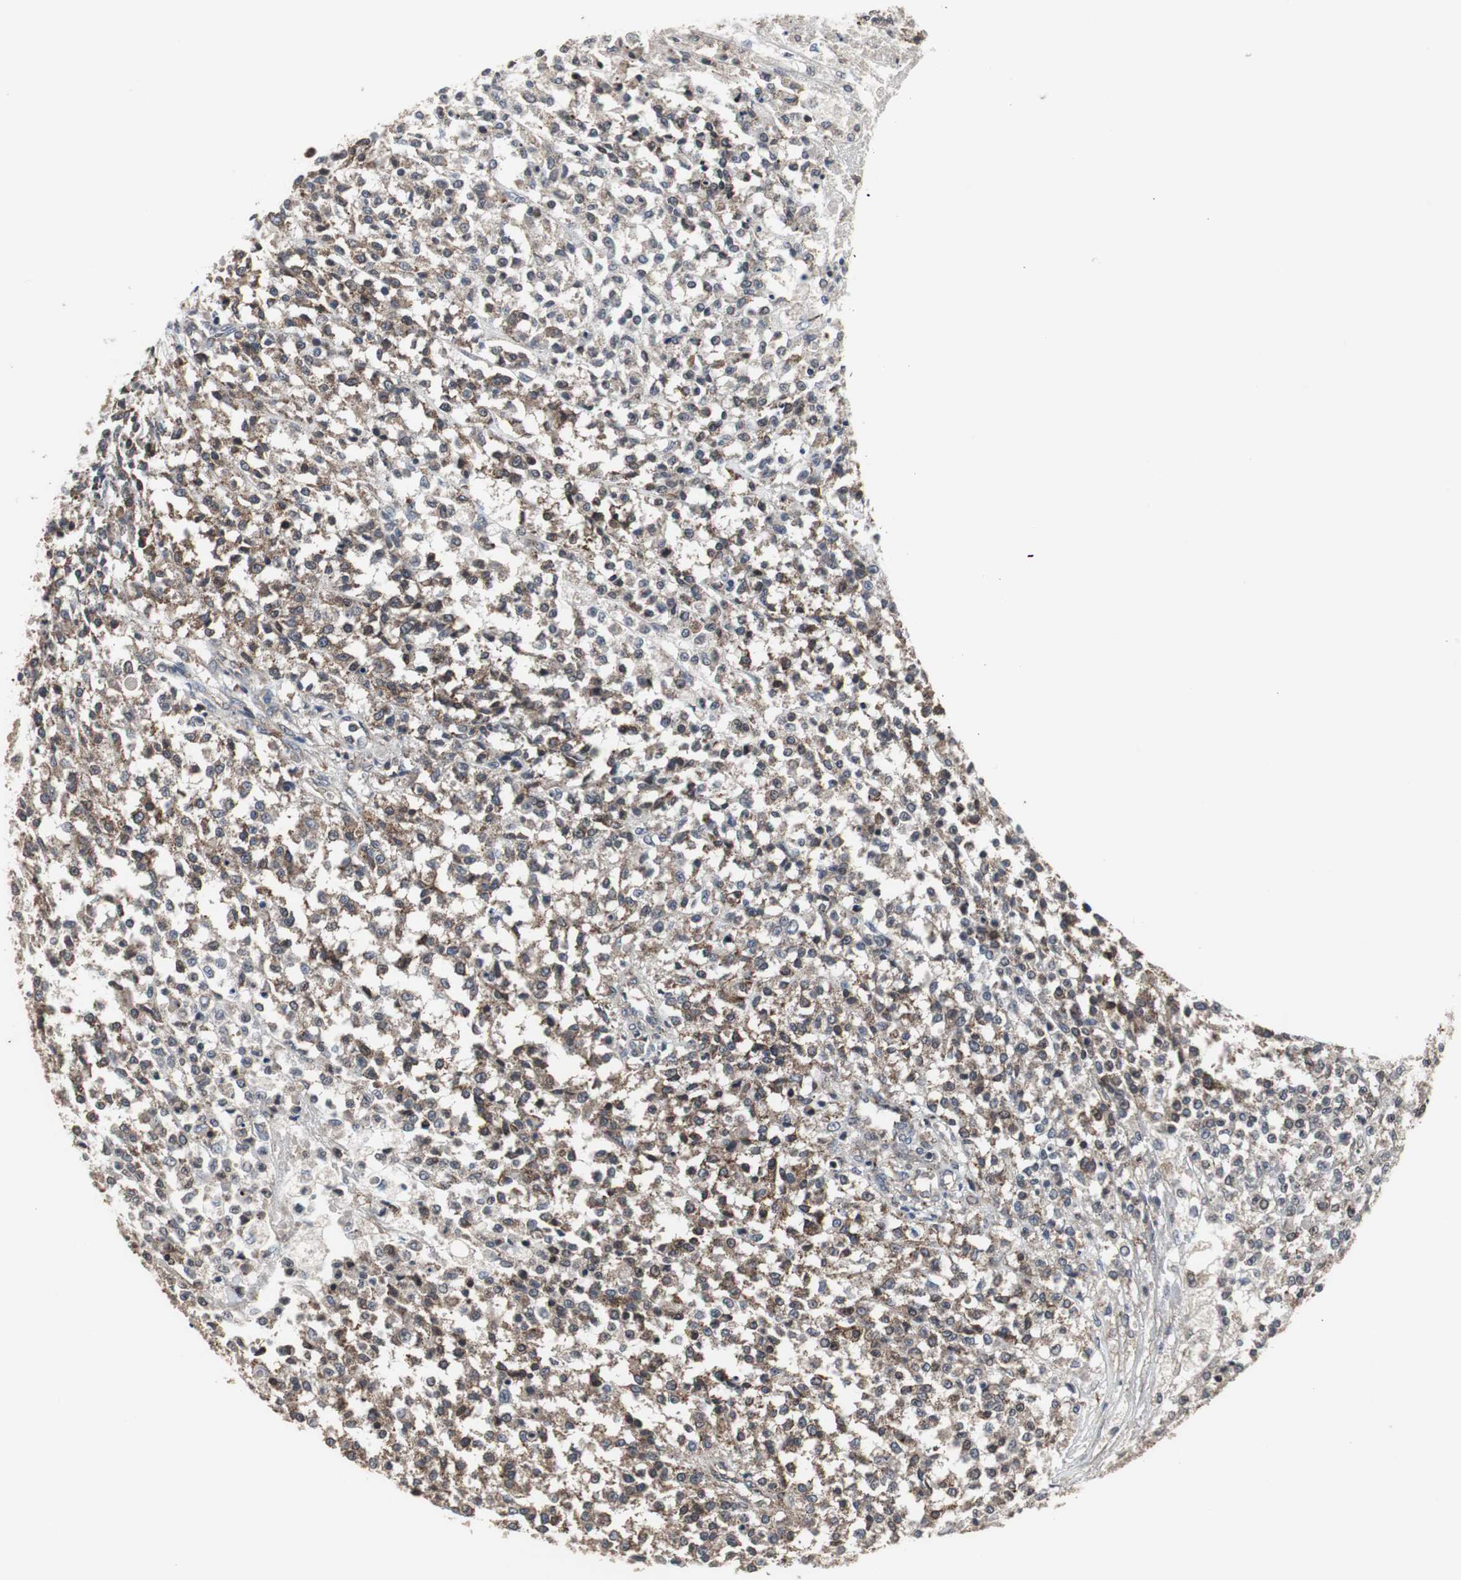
{"staining": {"intensity": "weak", "quantity": ">75%", "location": "cytoplasmic/membranous"}, "tissue": "testis cancer", "cell_type": "Tumor cells", "image_type": "cancer", "snomed": [{"axis": "morphology", "description": "Seminoma, NOS"}, {"axis": "topography", "description": "Testis"}], "caption": "Weak cytoplasmic/membranous expression for a protein is identified in about >75% of tumor cells of seminoma (testis) using immunohistochemistry (IHC).", "gene": "CRADD", "patient": {"sex": "male", "age": 59}}